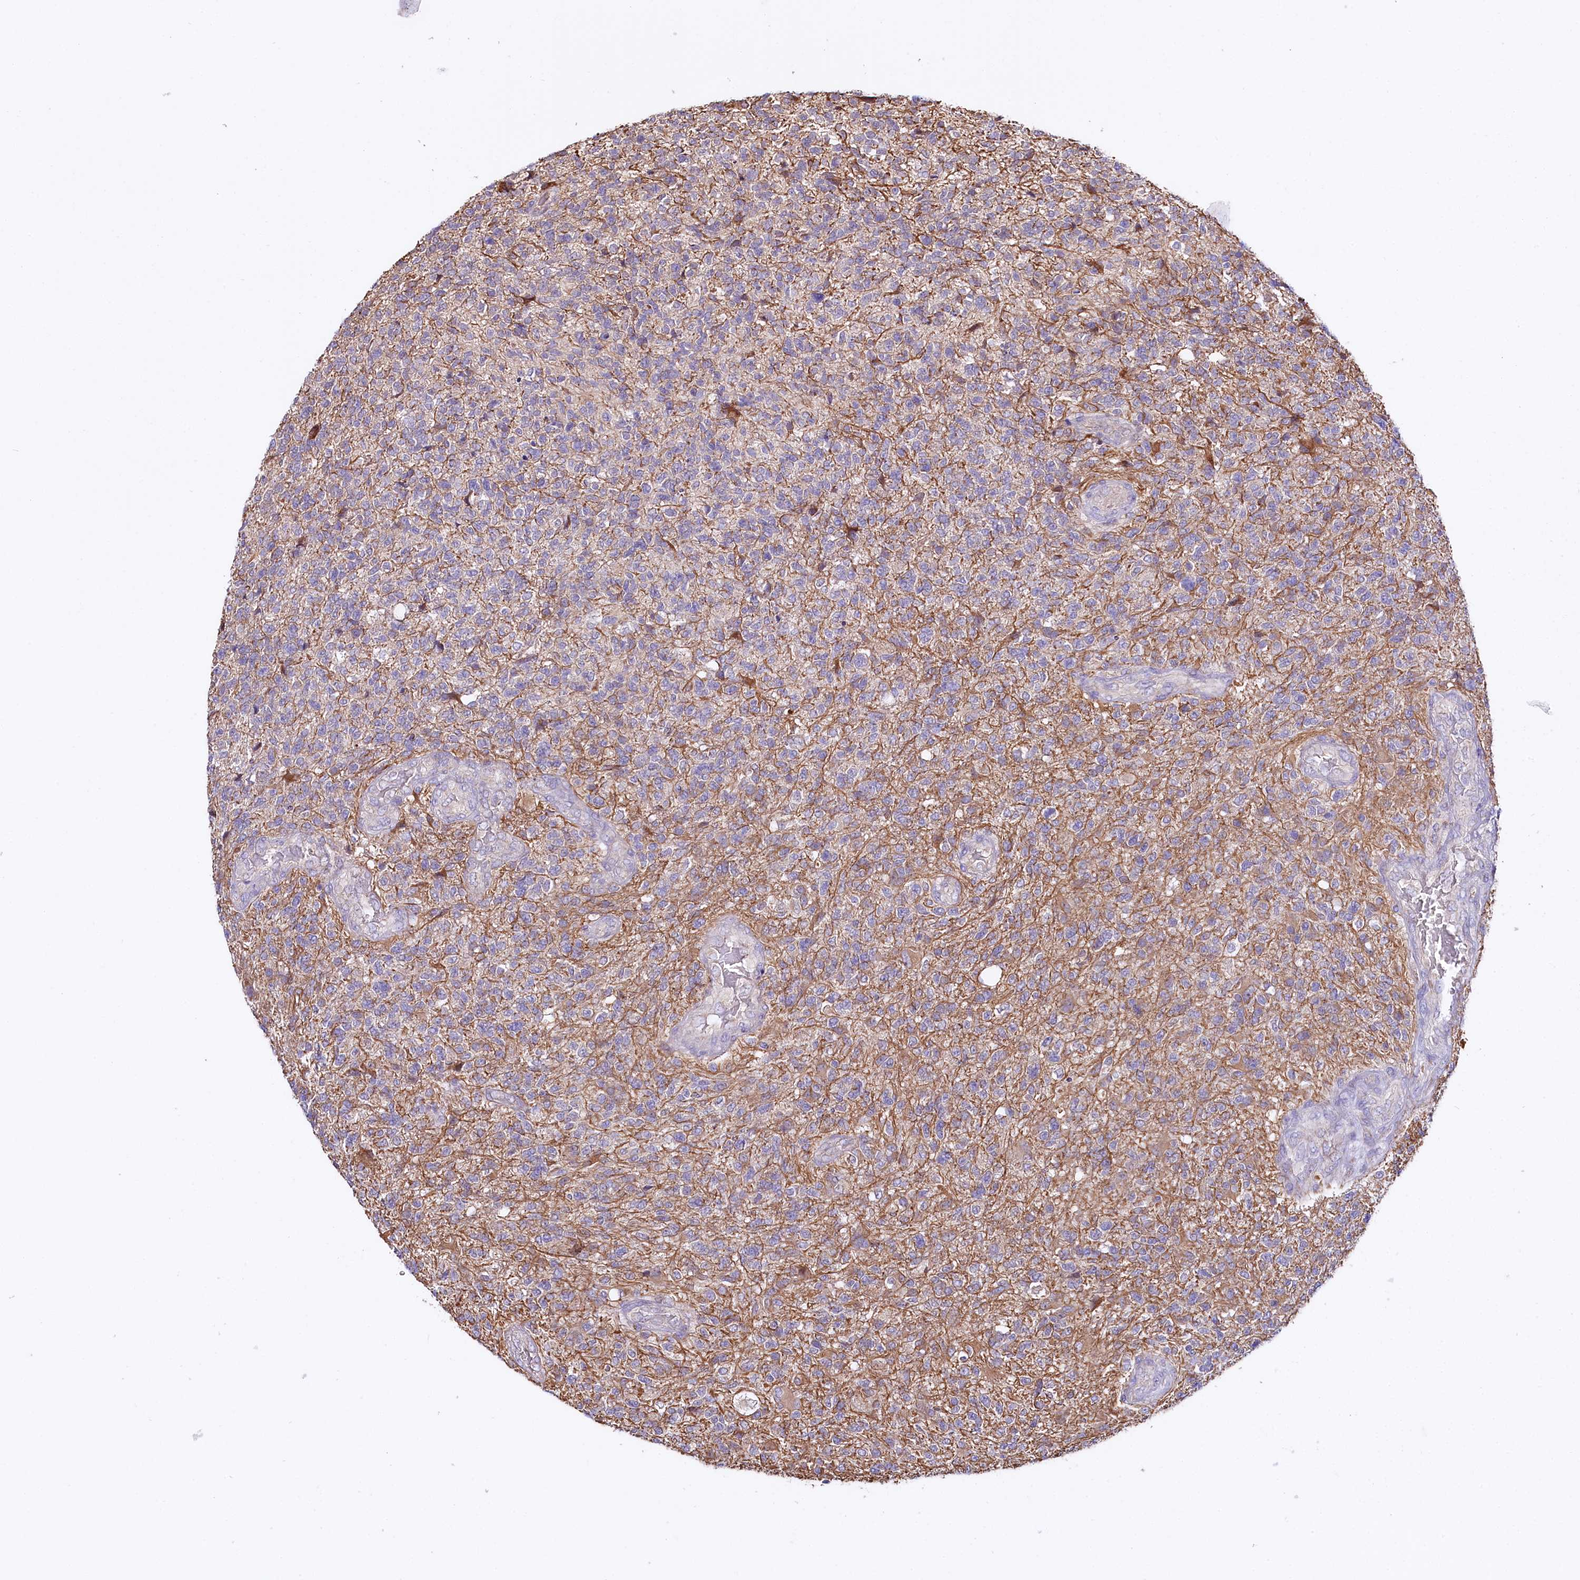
{"staining": {"intensity": "negative", "quantity": "none", "location": "none"}, "tissue": "glioma", "cell_type": "Tumor cells", "image_type": "cancer", "snomed": [{"axis": "morphology", "description": "Glioma, malignant, High grade"}, {"axis": "topography", "description": "Brain"}], "caption": "Micrograph shows no significant protein positivity in tumor cells of high-grade glioma (malignant).", "gene": "CEP295", "patient": {"sex": "male", "age": 56}}